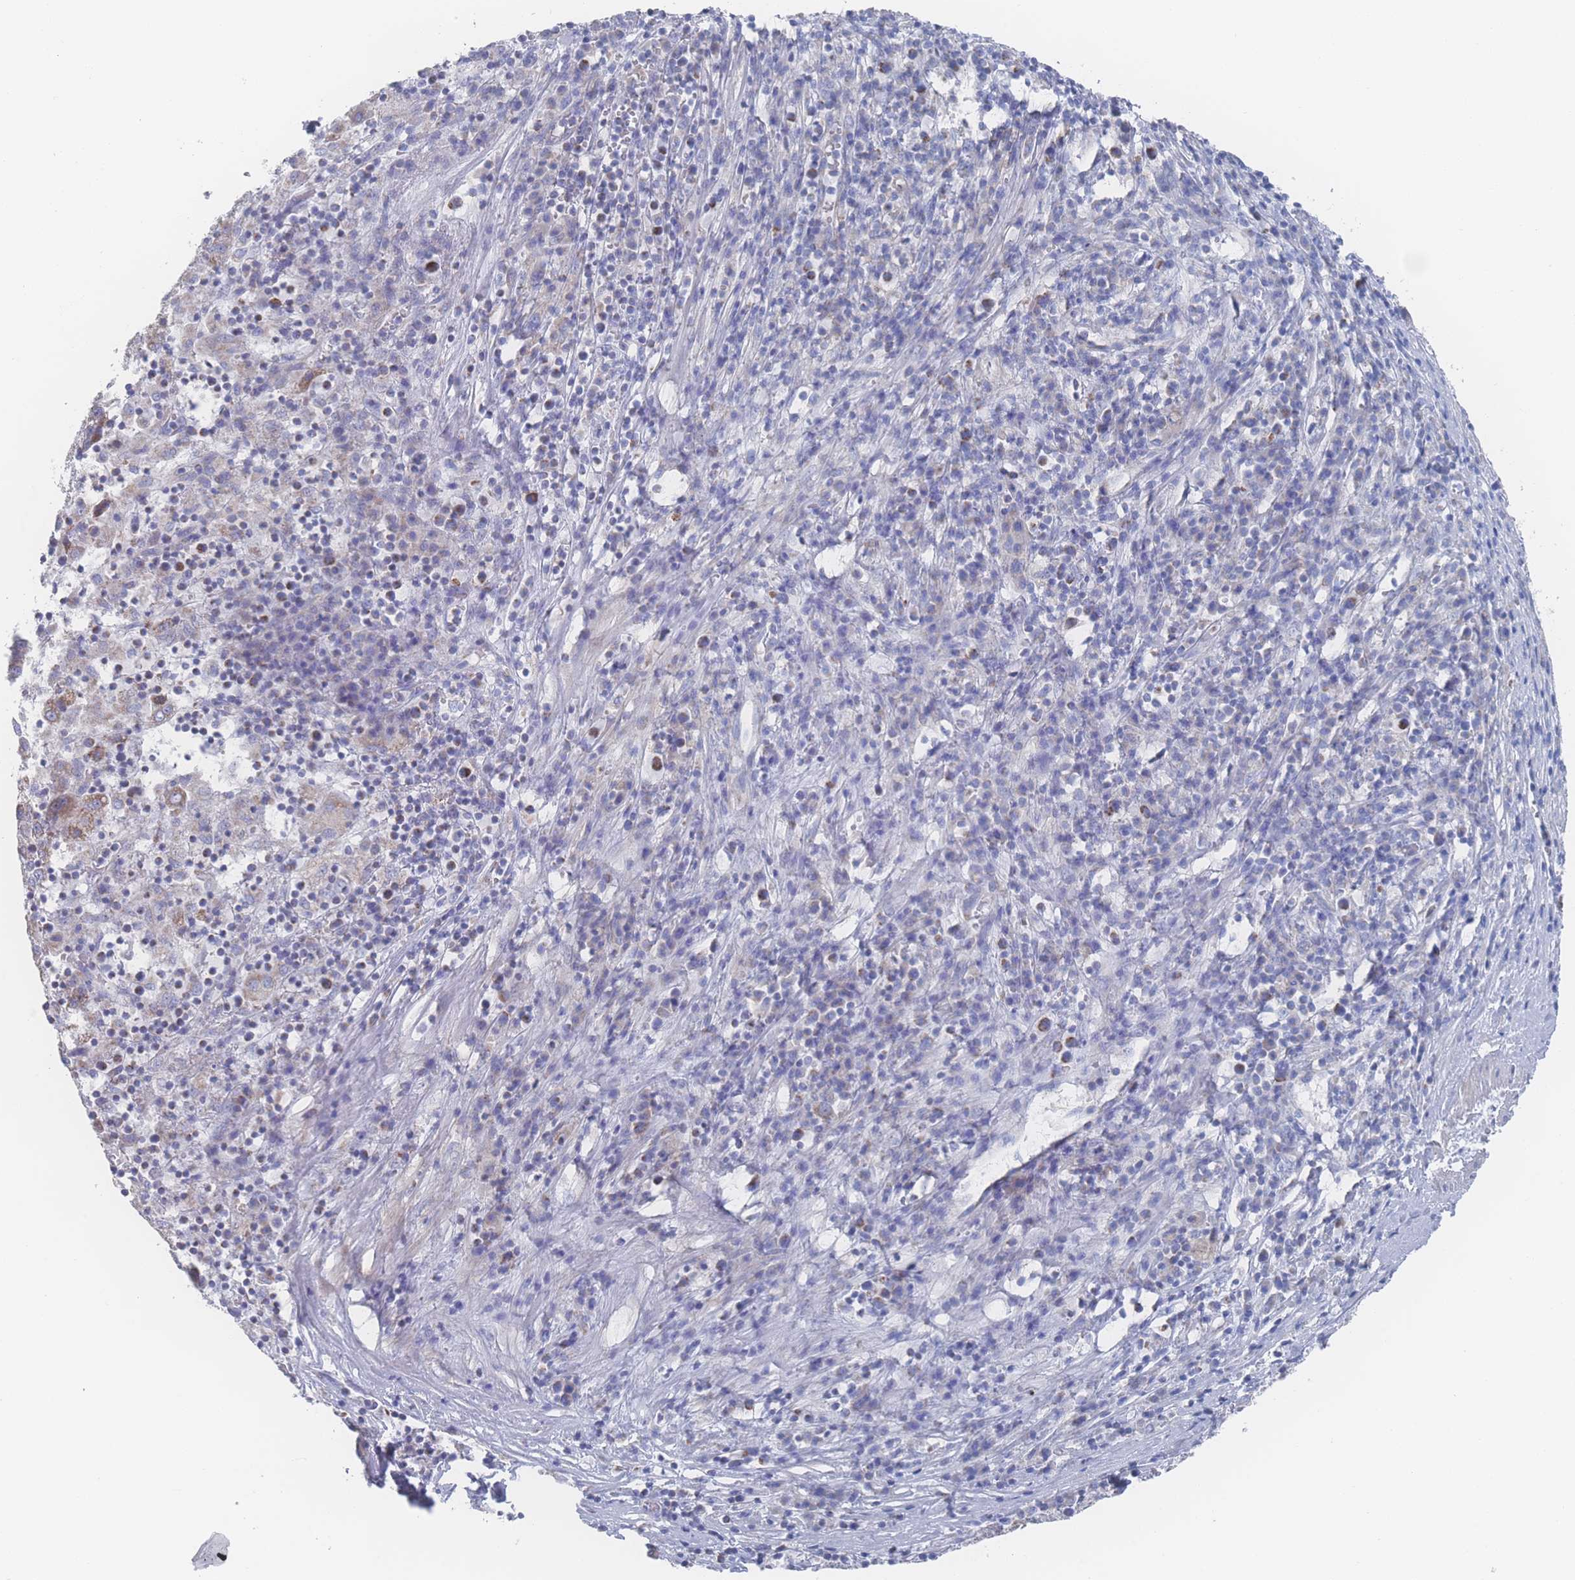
{"staining": {"intensity": "moderate", "quantity": "<25%", "location": "cytoplasmic/membranous"}, "tissue": "liver cancer", "cell_type": "Tumor cells", "image_type": "cancer", "snomed": [{"axis": "morphology", "description": "Carcinoma, Hepatocellular, NOS"}, {"axis": "topography", "description": "Liver"}], "caption": "An immunohistochemistry histopathology image of tumor tissue is shown. Protein staining in brown highlights moderate cytoplasmic/membranous positivity in liver hepatocellular carcinoma within tumor cells.", "gene": "SNPH", "patient": {"sex": "female", "age": 58}}